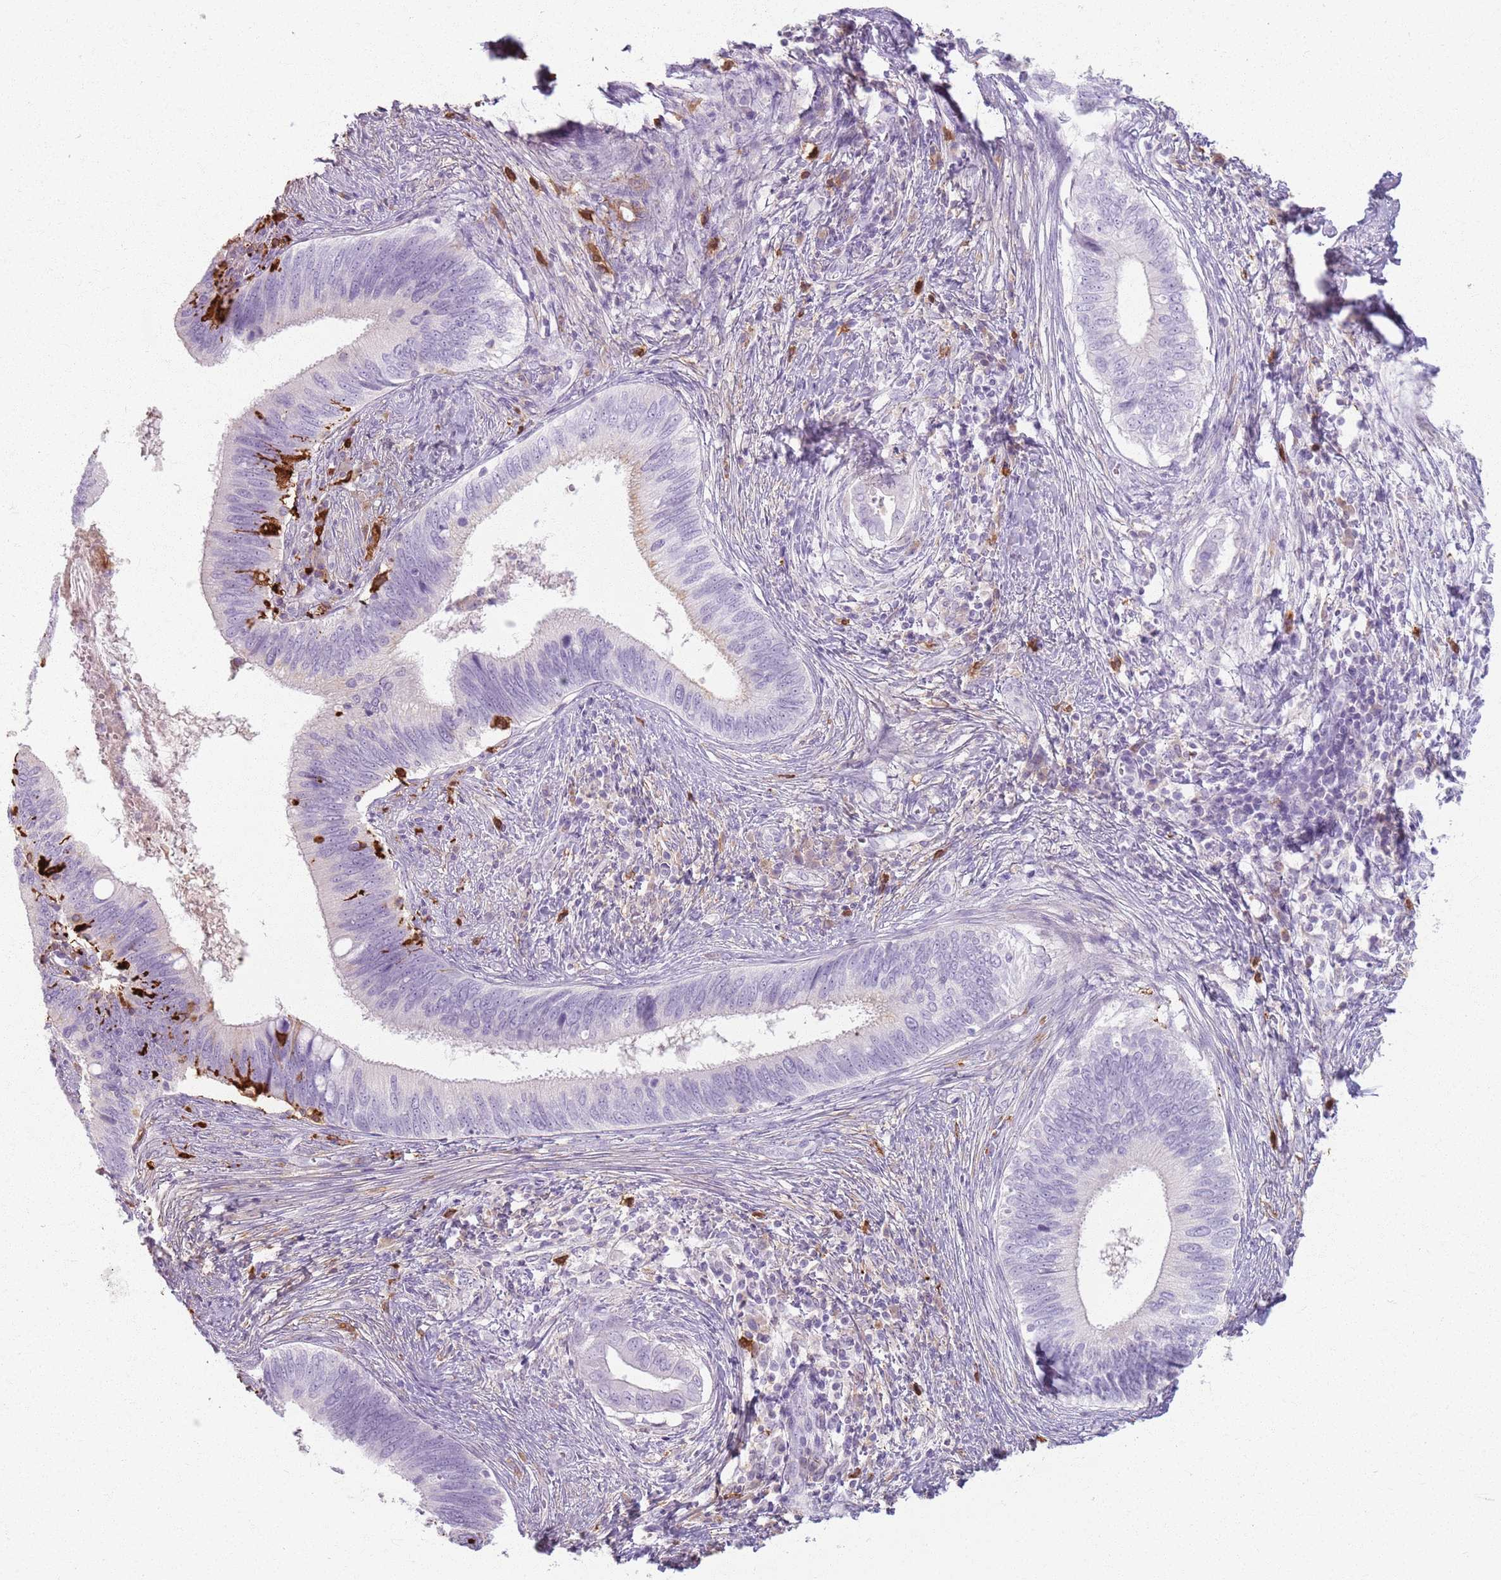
{"staining": {"intensity": "negative", "quantity": "none", "location": "none"}, "tissue": "cervical cancer", "cell_type": "Tumor cells", "image_type": "cancer", "snomed": [{"axis": "morphology", "description": "Adenocarcinoma, NOS"}, {"axis": "topography", "description": "Cervix"}], "caption": "Tumor cells show no significant positivity in cervical cancer (adenocarcinoma).", "gene": "GDPGP1", "patient": {"sex": "female", "age": 42}}